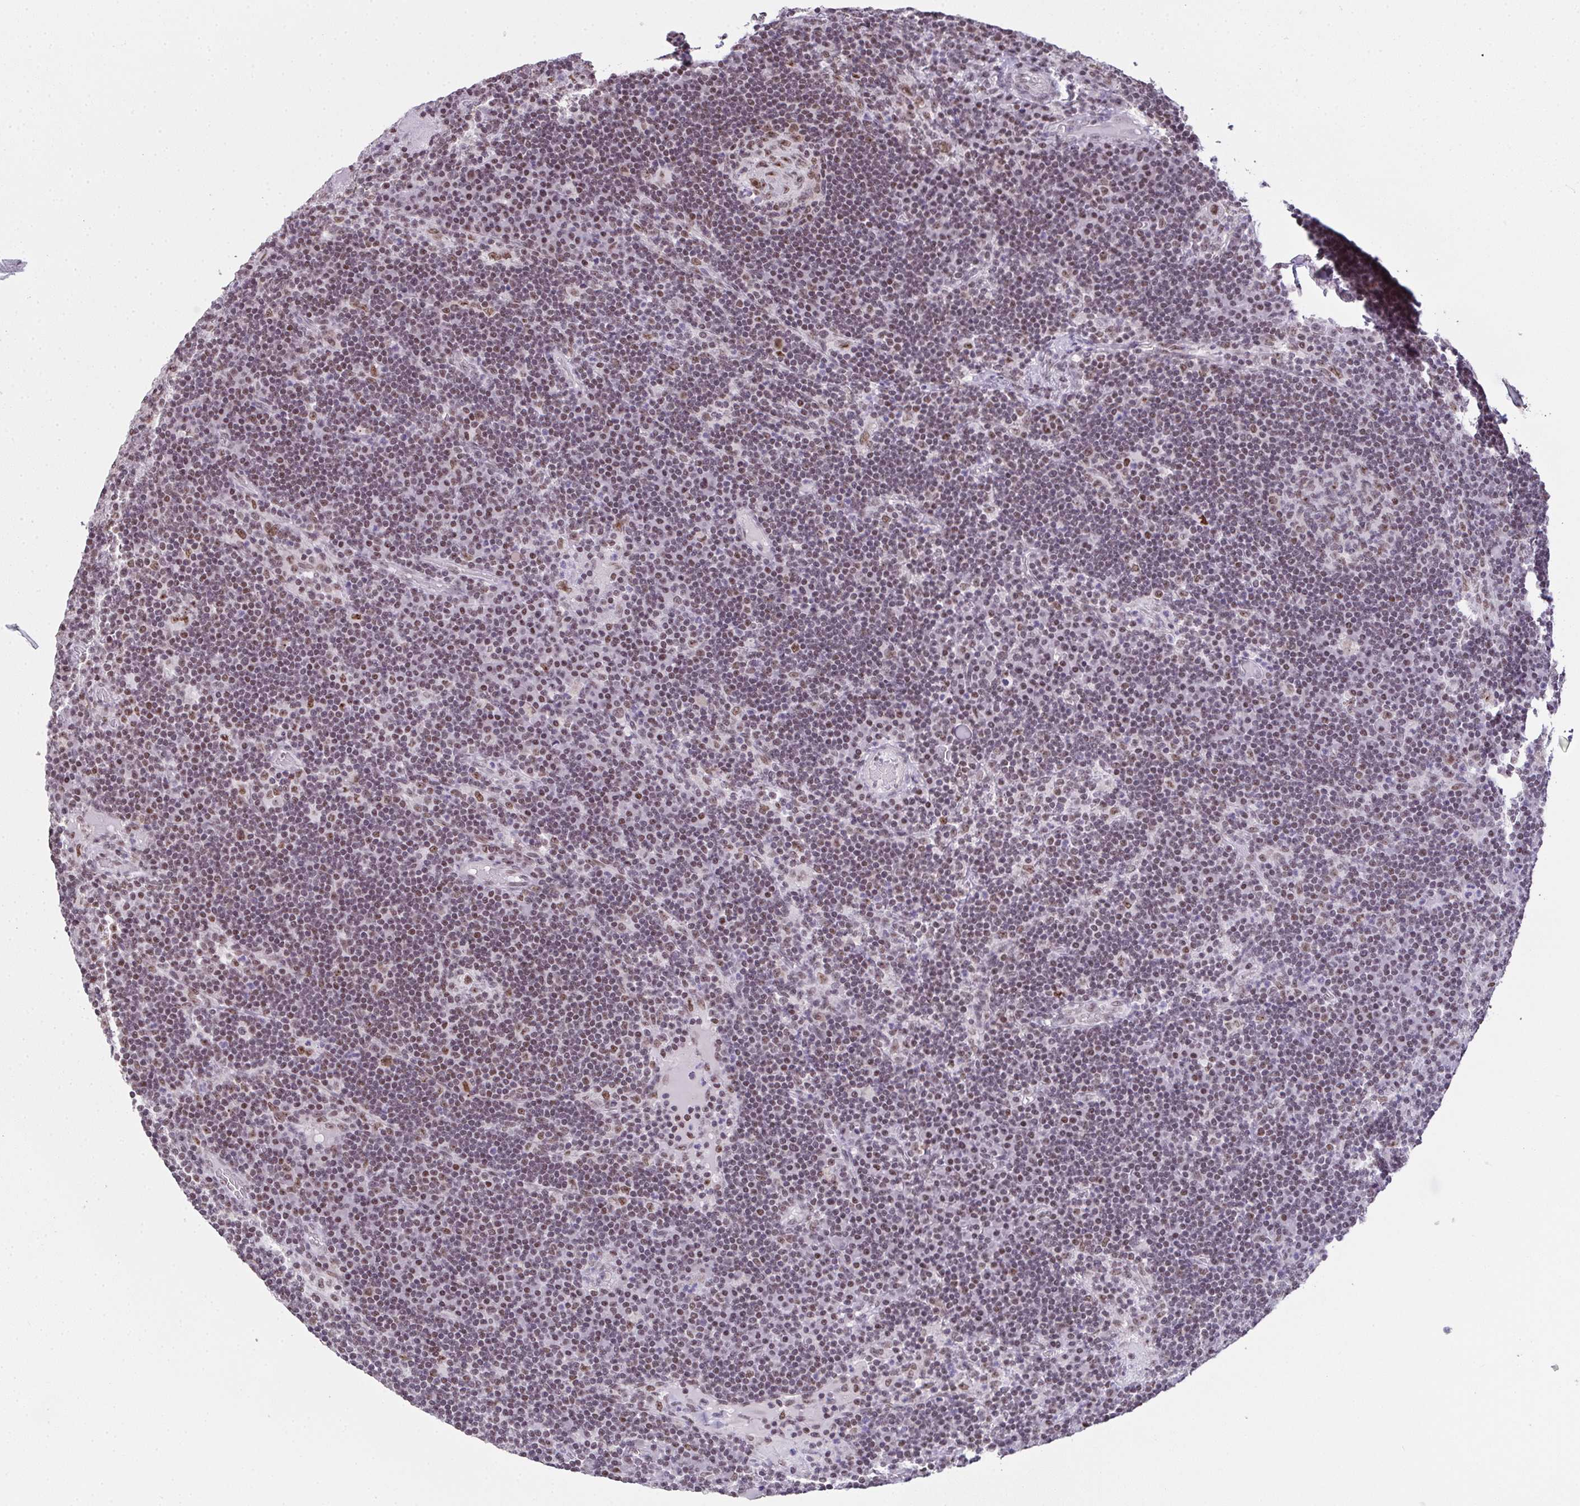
{"staining": {"intensity": "moderate", "quantity": "25%-75%", "location": "nuclear"}, "tissue": "lymph node", "cell_type": "Germinal center cells", "image_type": "normal", "snomed": [{"axis": "morphology", "description": "Normal tissue, NOS"}, {"axis": "topography", "description": "Lymph node"}], "caption": "Immunohistochemistry histopathology image of unremarkable human lymph node stained for a protein (brown), which shows medium levels of moderate nuclear staining in about 25%-75% of germinal center cells.", "gene": "ZNF800", "patient": {"sex": "male", "age": 67}}